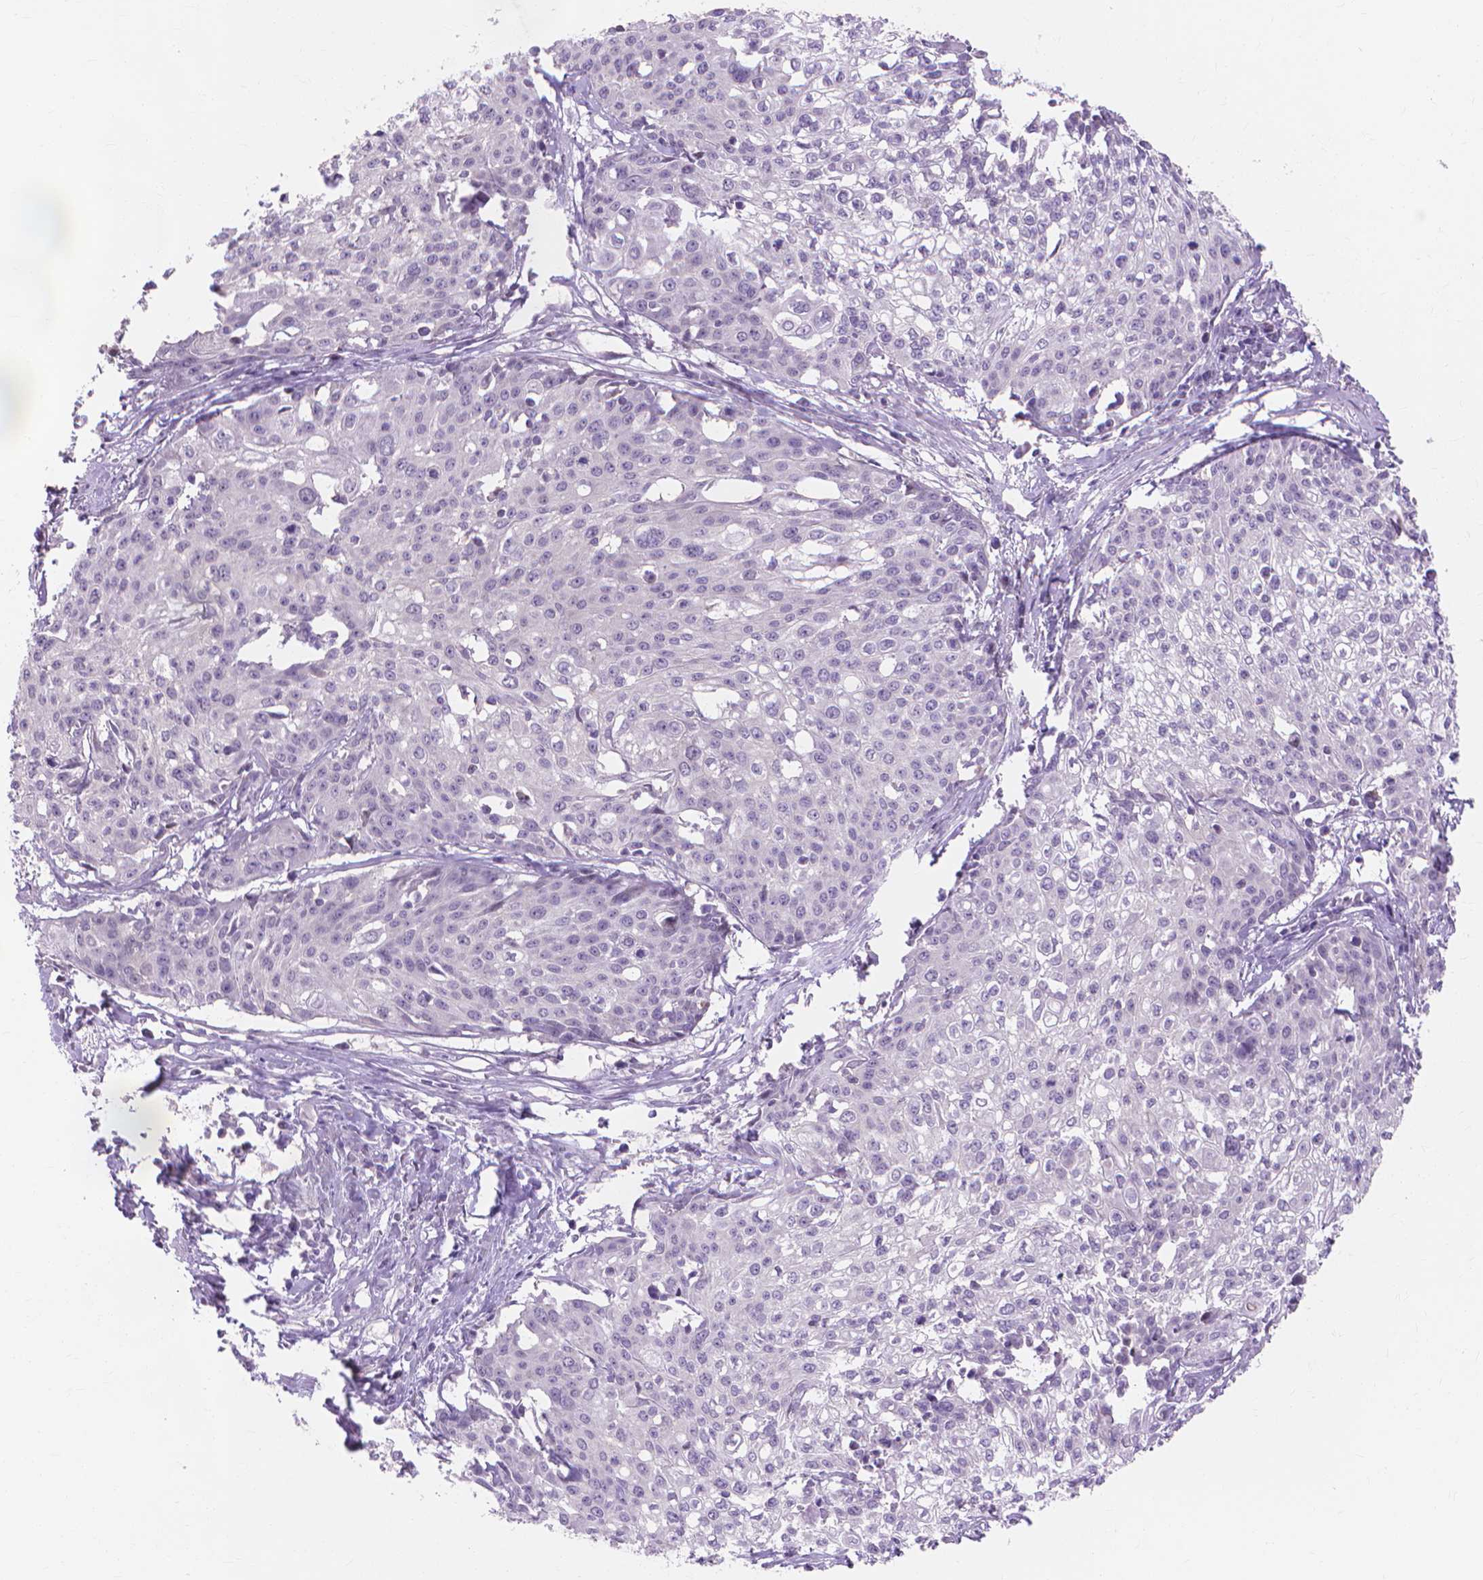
{"staining": {"intensity": "negative", "quantity": "none", "location": "none"}, "tissue": "cervical cancer", "cell_type": "Tumor cells", "image_type": "cancer", "snomed": [{"axis": "morphology", "description": "Squamous cell carcinoma, NOS"}, {"axis": "topography", "description": "Cervix"}], "caption": "Immunohistochemistry of cervical squamous cell carcinoma shows no expression in tumor cells.", "gene": "PRDM13", "patient": {"sex": "female", "age": 39}}